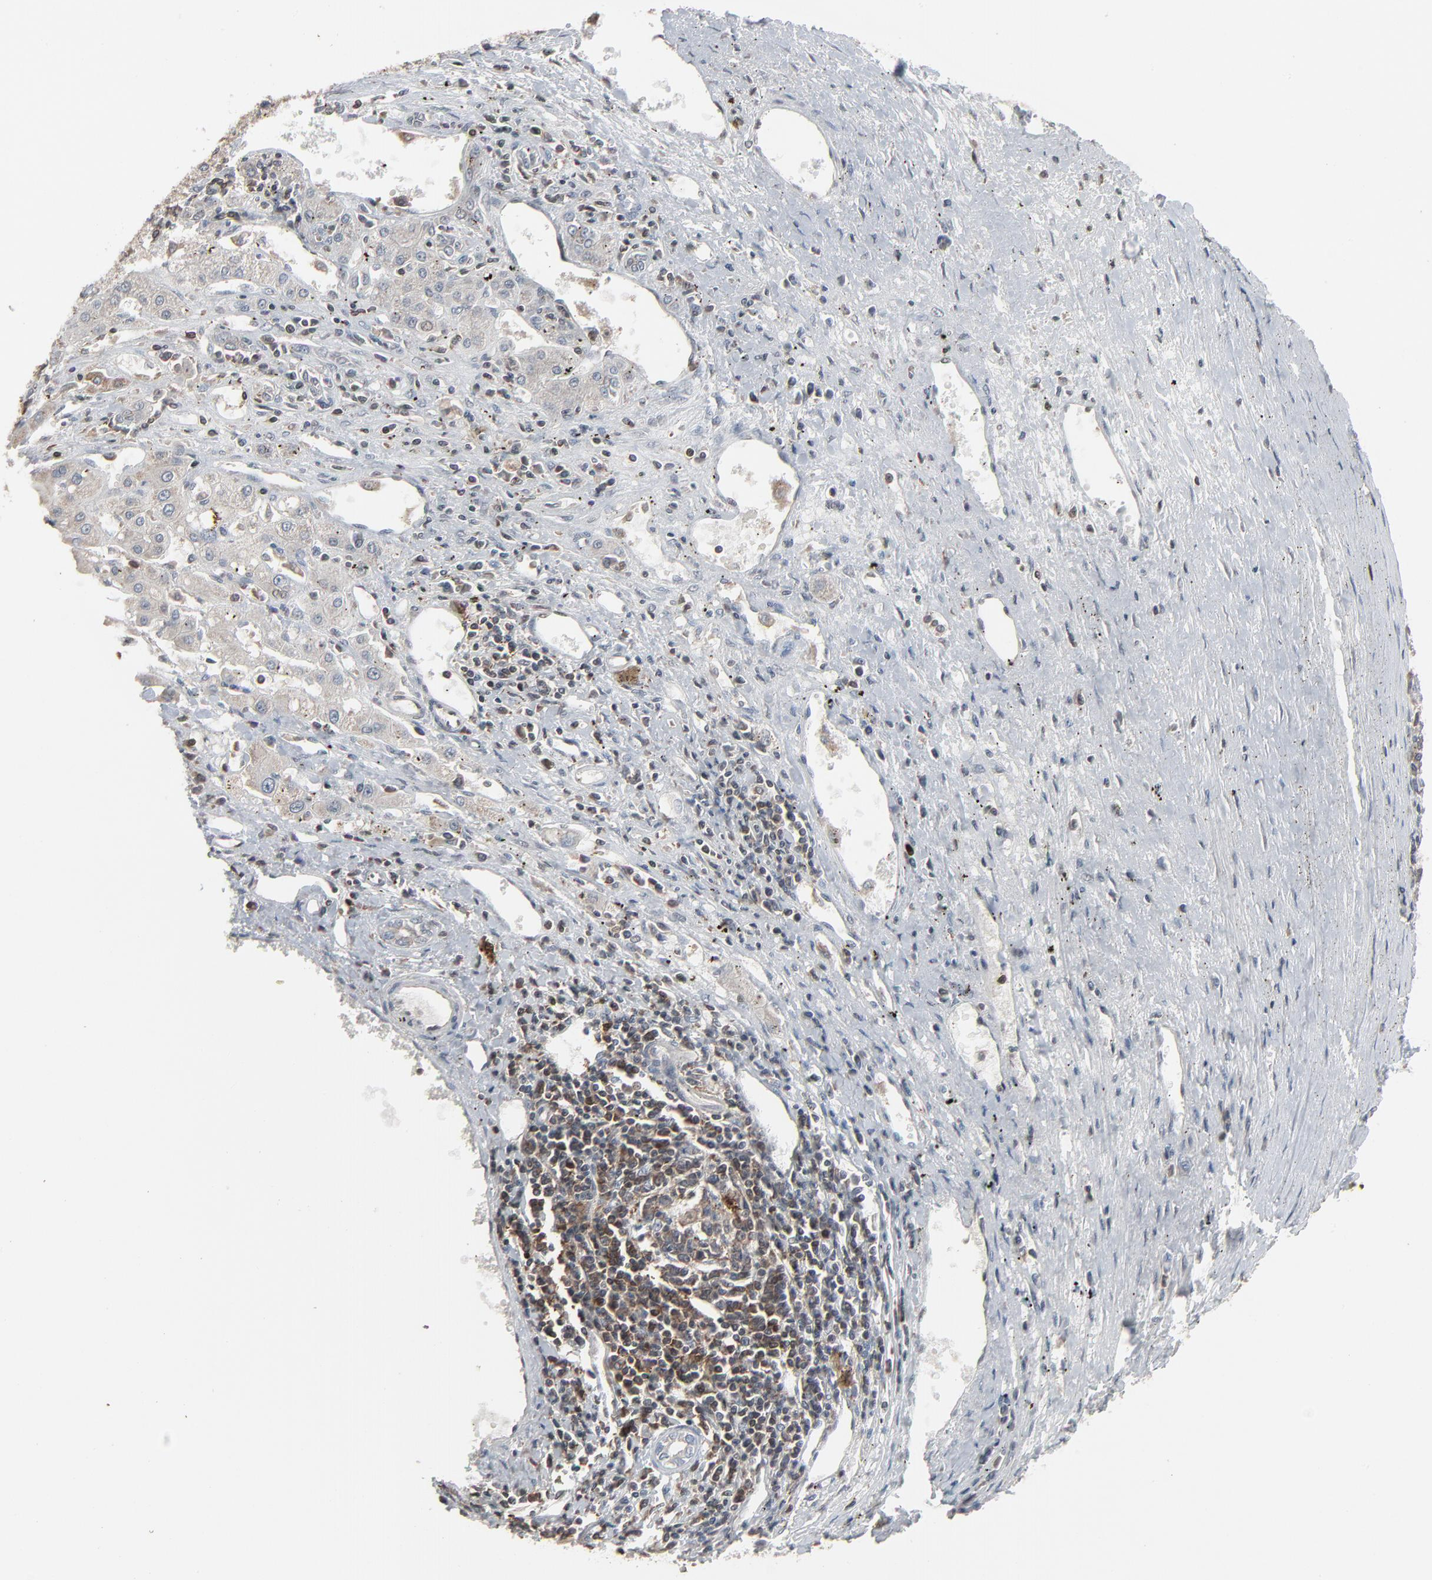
{"staining": {"intensity": "negative", "quantity": "none", "location": "none"}, "tissue": "liver cancer", "cell_type": "Tumor cells", "image_type": "cancer", "snomed": [{"axis": "morphology", "description": "Carcinoma, Hepatocellular, NOS"}, {"axis": "topography", "description": "Liver"}], "caption": "High power microscopy histopathology image of an IHC image of liver hepatocellular carcinoma, revealing no significant staining in tumor cells. (Stains: DAB immunohistochemistry (IHC) with hematoxylin counter stain, Microscopy: brightfield microscopy at high magnification).", "gene": "DOCK8", "patient": {"sex": "male", "age": 72}}